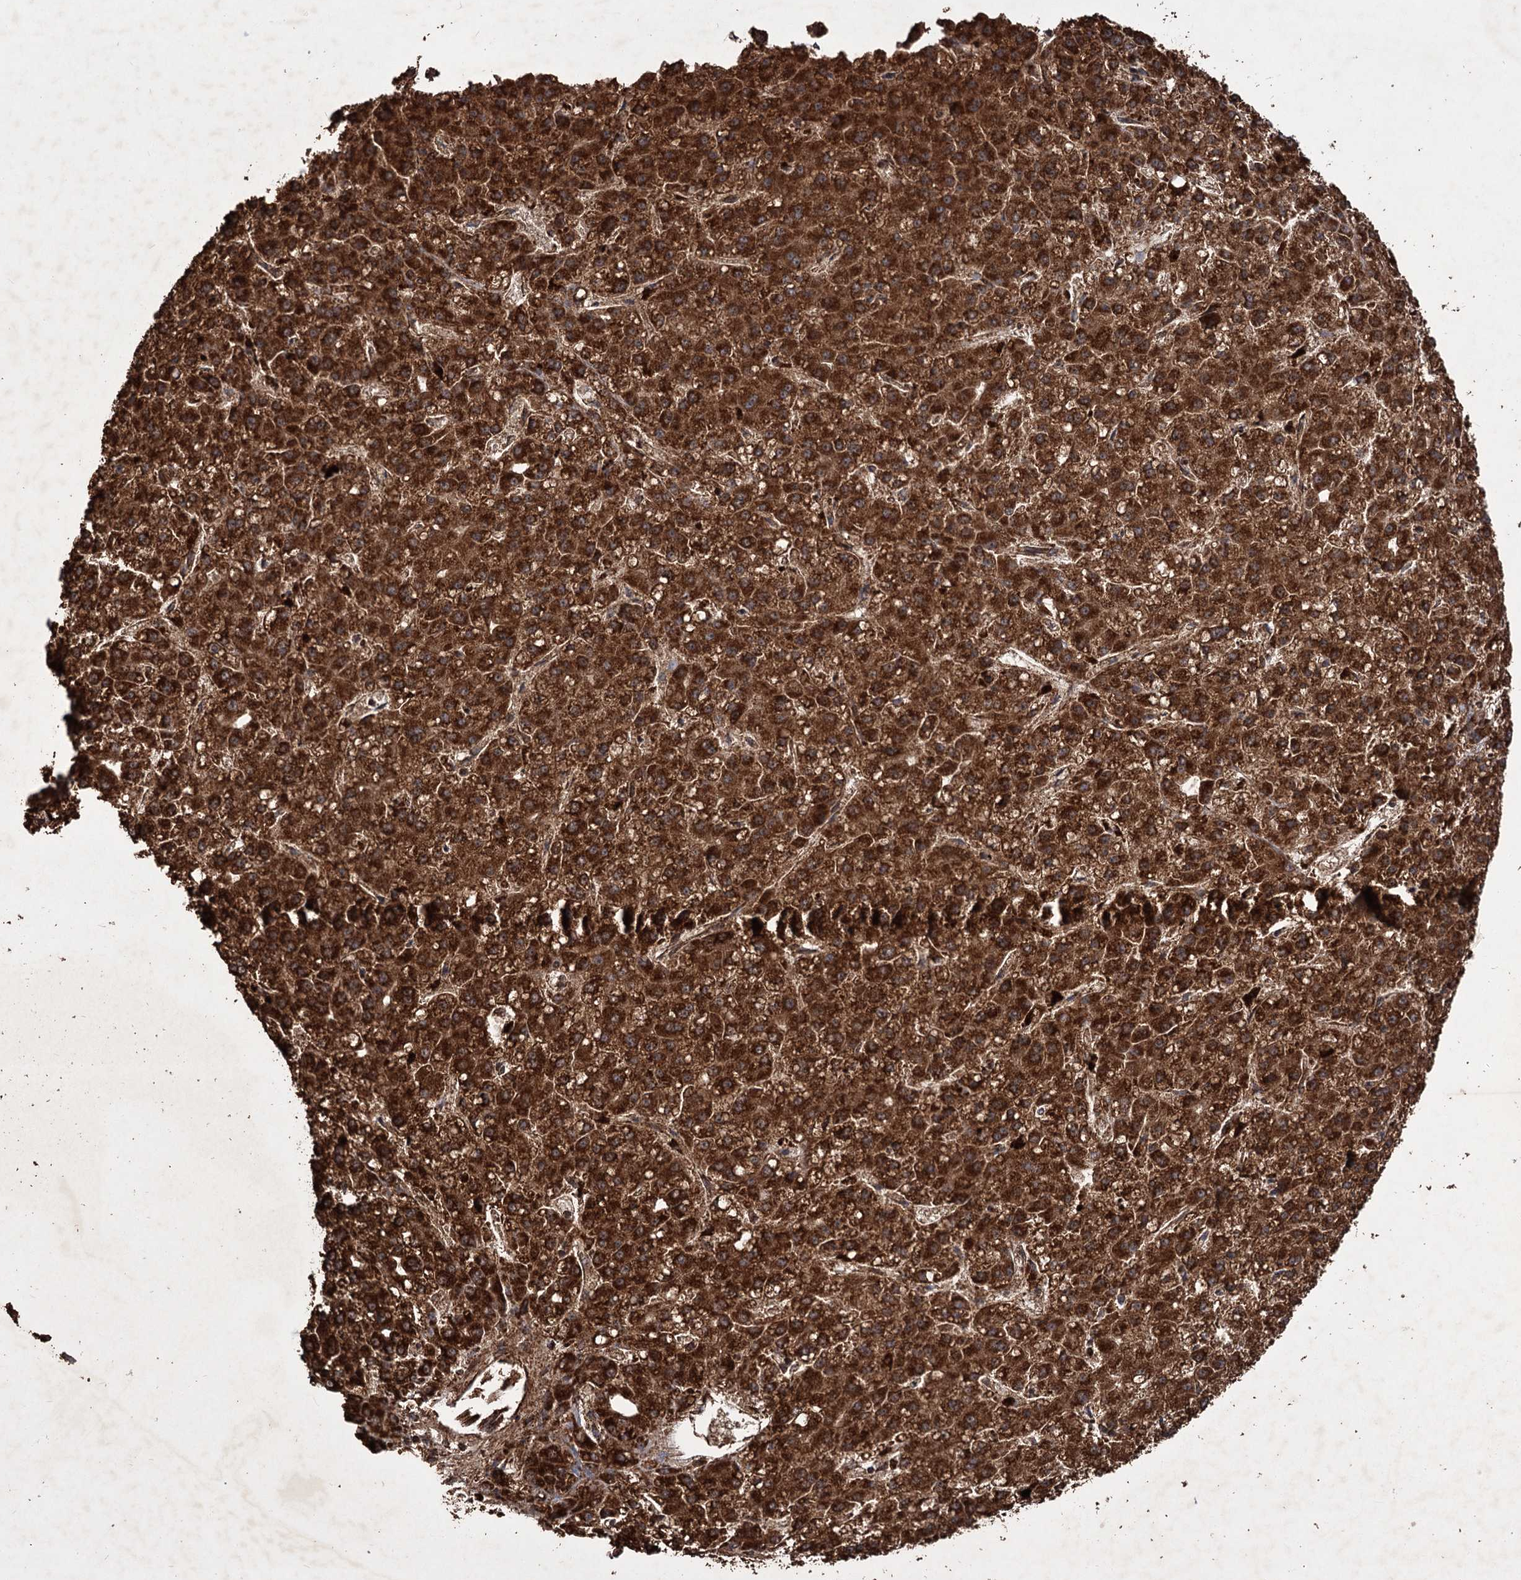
{"staining": {"intensity": "strong", "quantity": ">75%", "location": "cytoplasmic/membranous"}, "tissue": "liver cancer", "cell_type": "Tumor cells", "image_type": "cancer", "snomed": [{"axis": "morphology", "description": "Carcinoma, Hepatocellular, NOS"}, {"axis": "topography", "description": "Liver"}], "caption": "Tumor cells demonstrate strong cytoplasmic/membranous positivity in approximately >75% of cells in liver hepatocellular carcinoma.", "gene": "IPO4", "patient": {"sex": "male", "age": 67}}